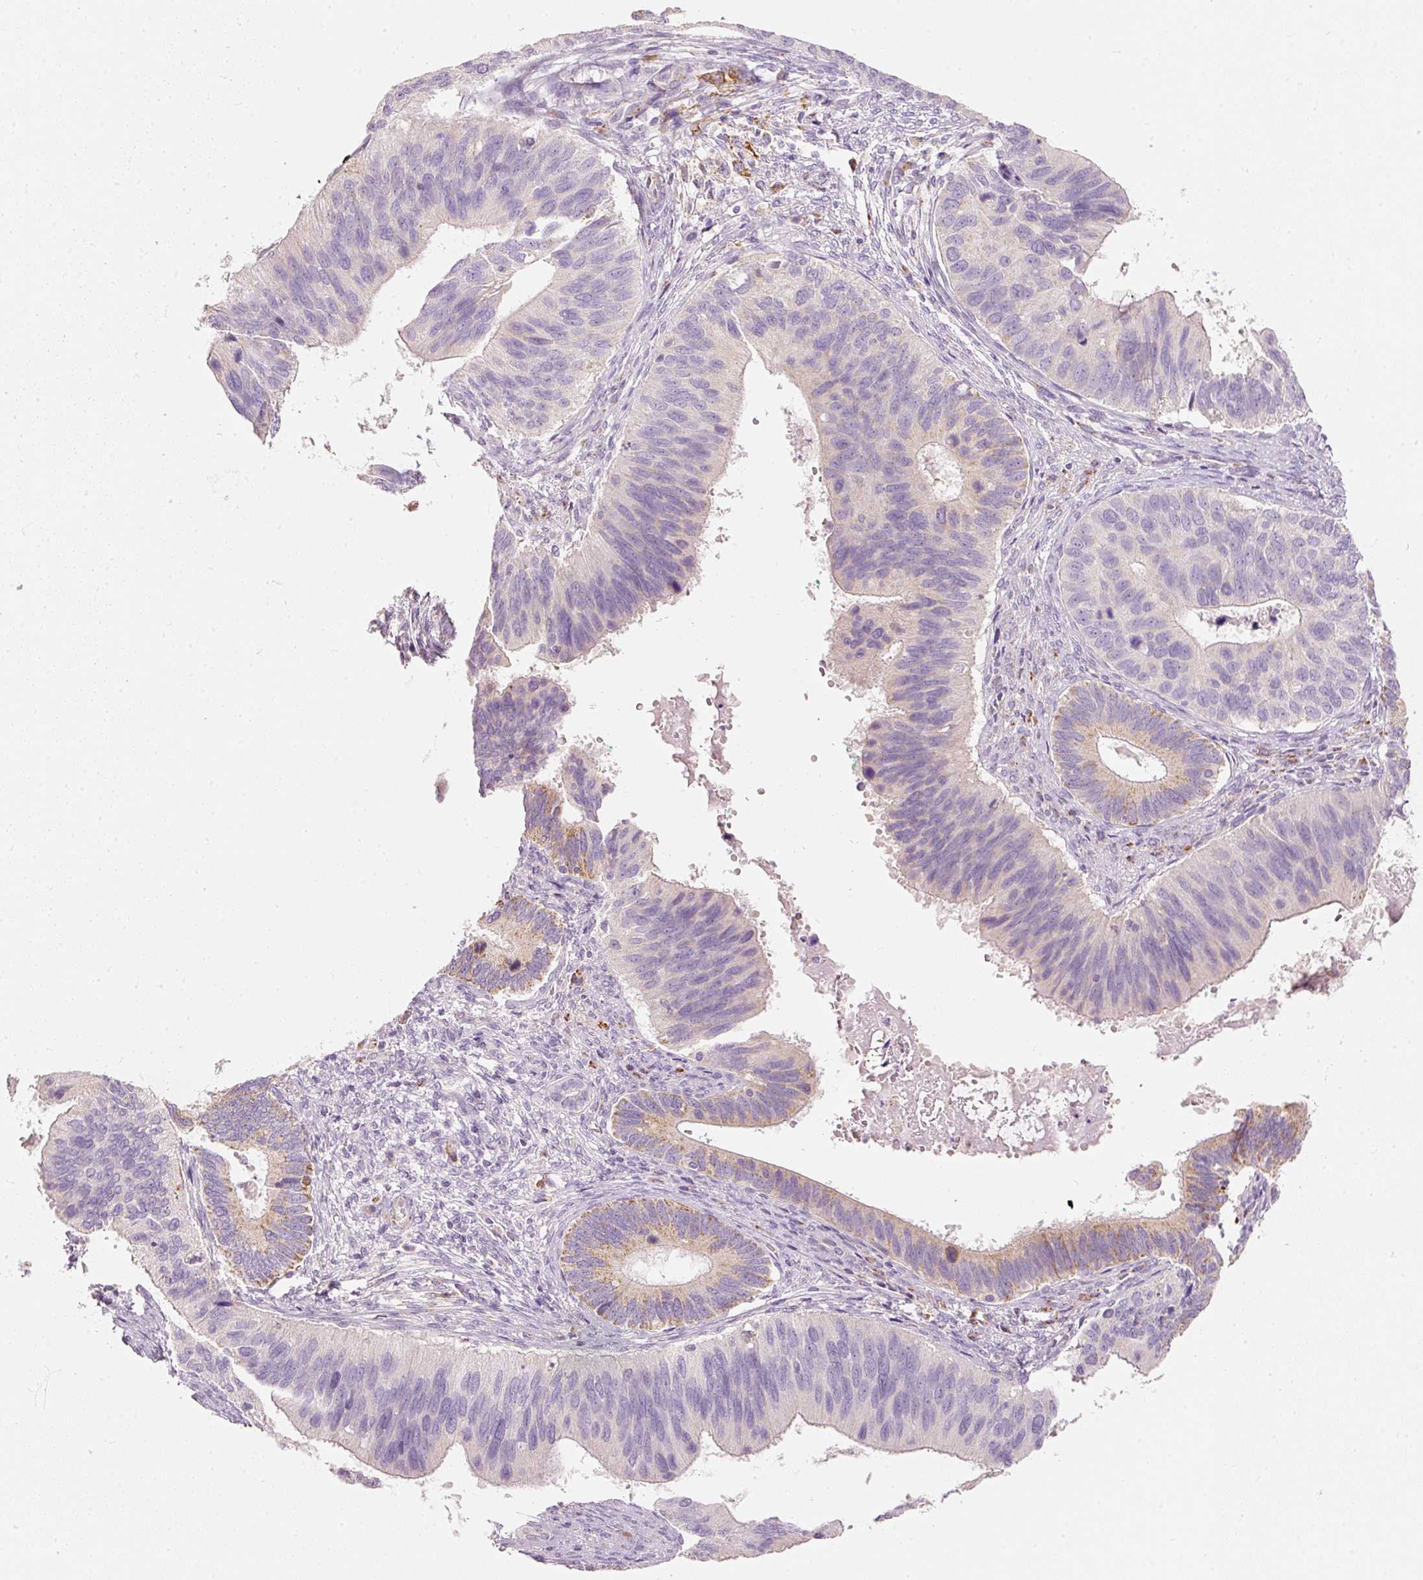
{"staining": {"intensity": "moderate", "quantity": "25%-75%", "location": "cytoplasmic/membranous"}, "tissue": "cervical cancer", "cell_type": "Tumor cells", "image_type": "cancer", "snomed": [{"axis": "morphology", "description": "Adenocarcinoma, NOS"}, {"axis": "topography", "description": "Cervix"}], "caption": "Immunohistochemistry of human cervical adenocarcinoma shows medium levels of moderate cytoplasmic/membranous expression in approximately 25%-75% of tumor cells.", "gene": "MTHFD2", "patient": {"sex": "female", "age": 42}}